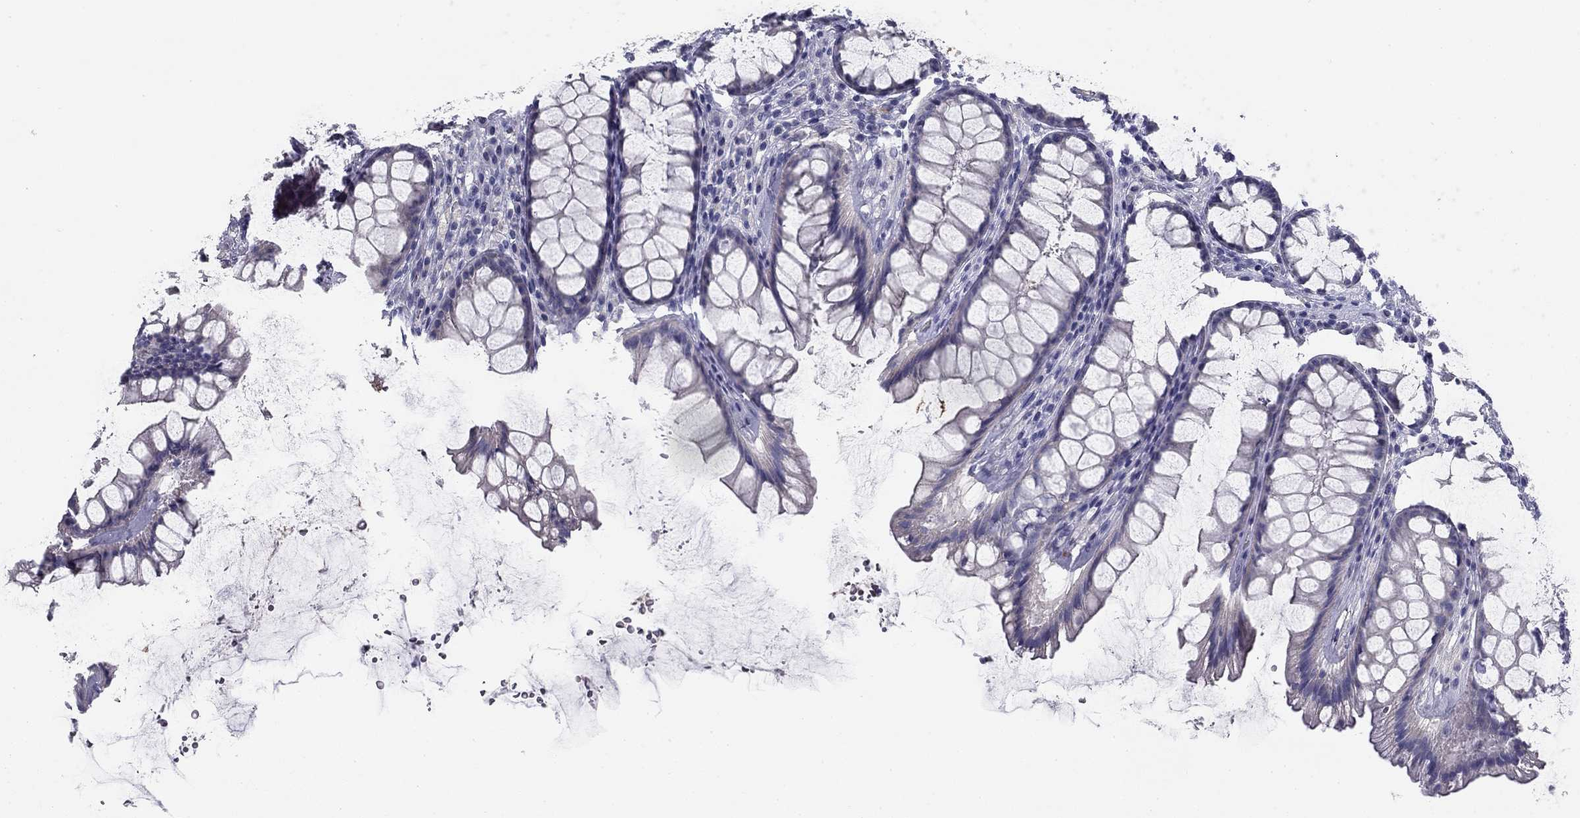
{"staining": {"intensity": "negative", "quantity": "none", "location": "none"}, "tissue": "rectum", "cell_type": "Glandular cells", "image_type": "normal", "snomed": [{"axis": "morphology", "description": "Normal tissue, NOS"}, {"axis": "topography", "description": "Rectum"}], "caption": "Immunohistochemistry (IHC) image of unremarkable rectum: human rectum stained with DAB (3,3'-diaminobenzidine) shows no significant protein staining in glandular cells.", "gene": "CPLX4", "patient": {"sex": "male", "age": 72}}